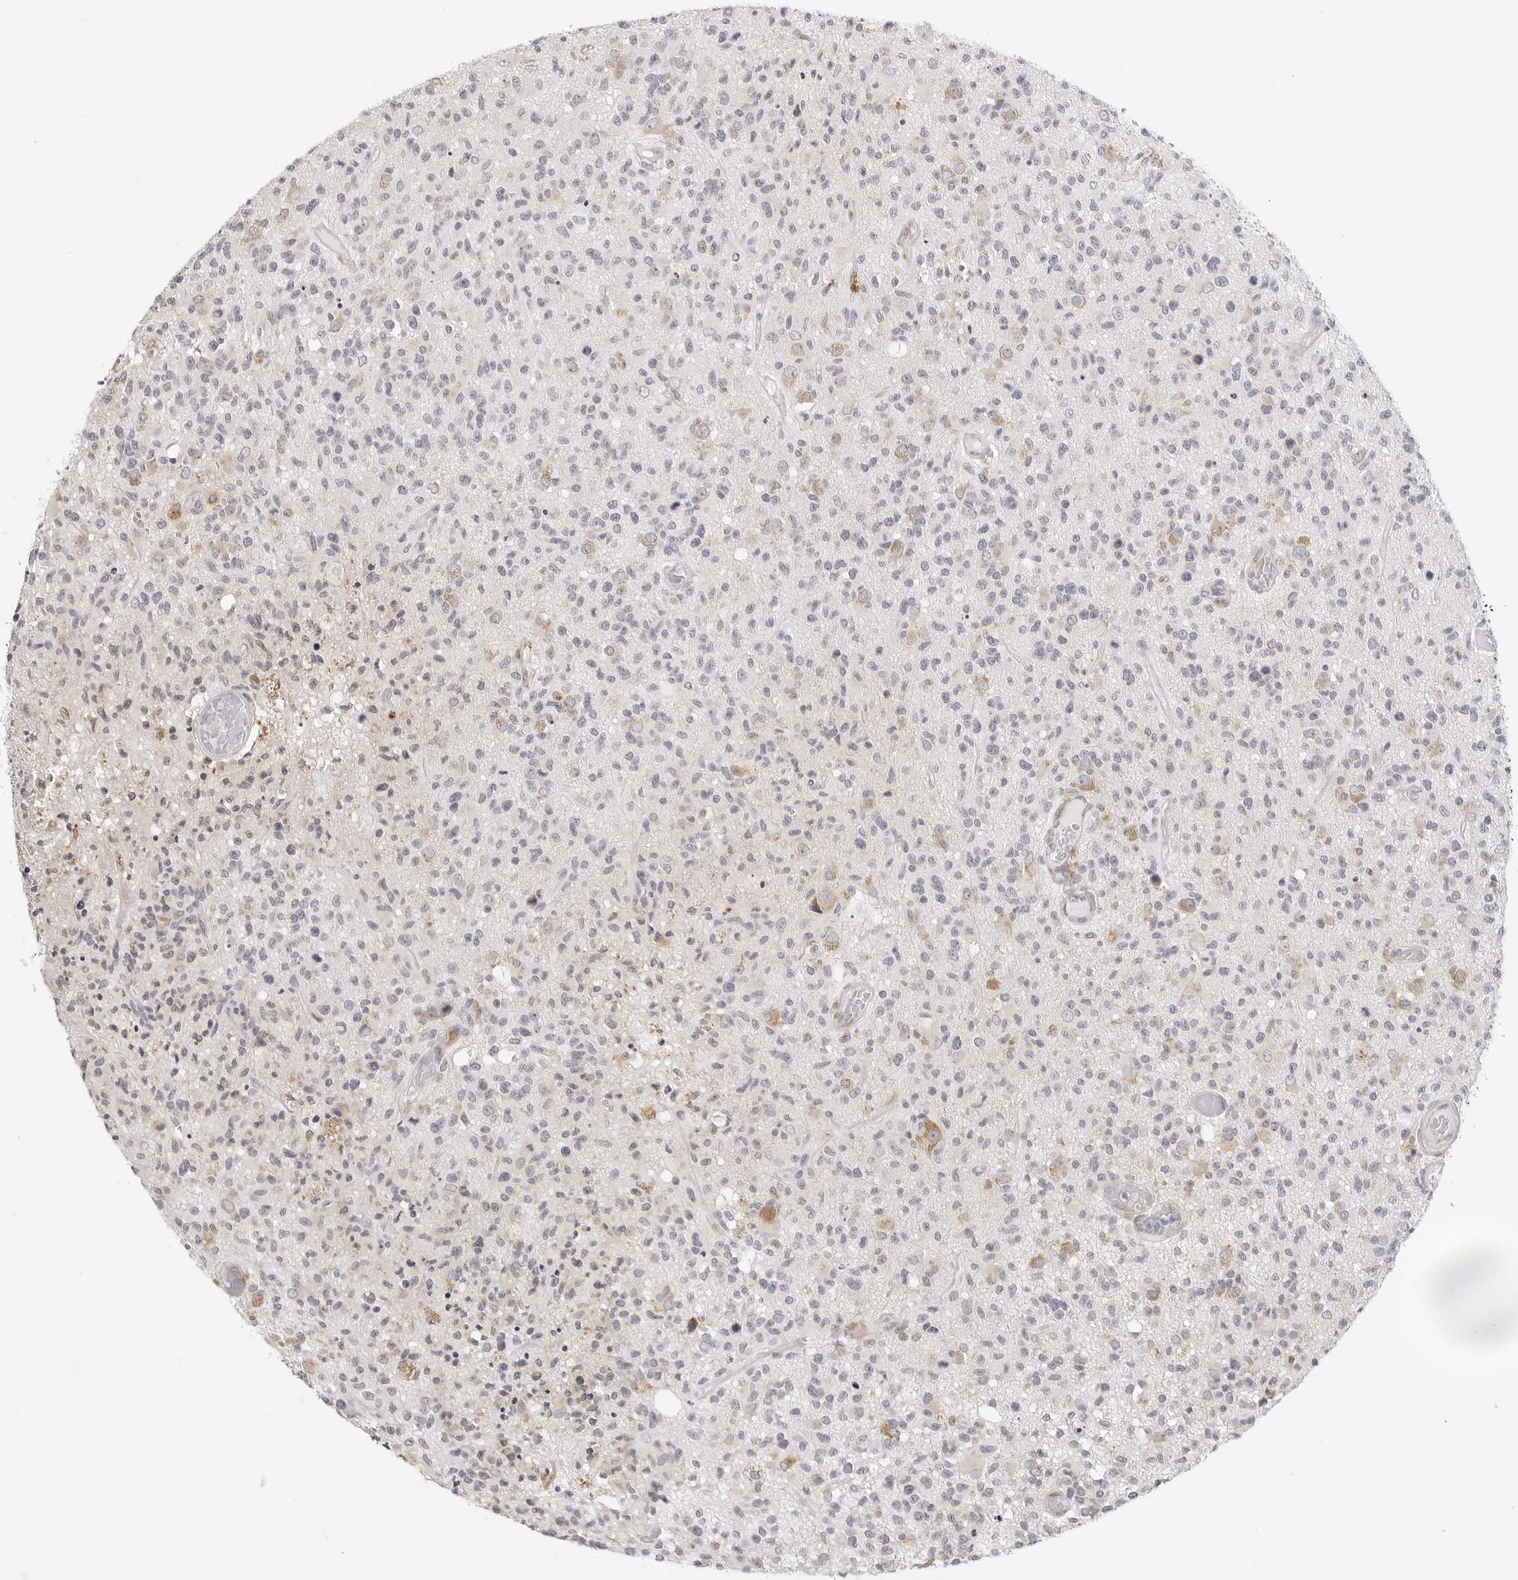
{"staining": {"intensity": "moderate", "quantity": "<25%", "location": "cytoplasmic/membranous"}, "tissue": "glioma", "cell_type": "Tumor cells", "image_type": "cancer", "snomed": [{"axis": "morphology", "description": "Glioma, malignant, High grade"}, {"axis": "morphology", "description": "Glioblastoma, NOS"}, {"axis": "topography", "description": "Brain"}], "caption": "Glioma stained with a protein marker reveals moderate staining in tumor cells.", "gene": "RPN1", "patient": {"sex": "male", "age": 60}}